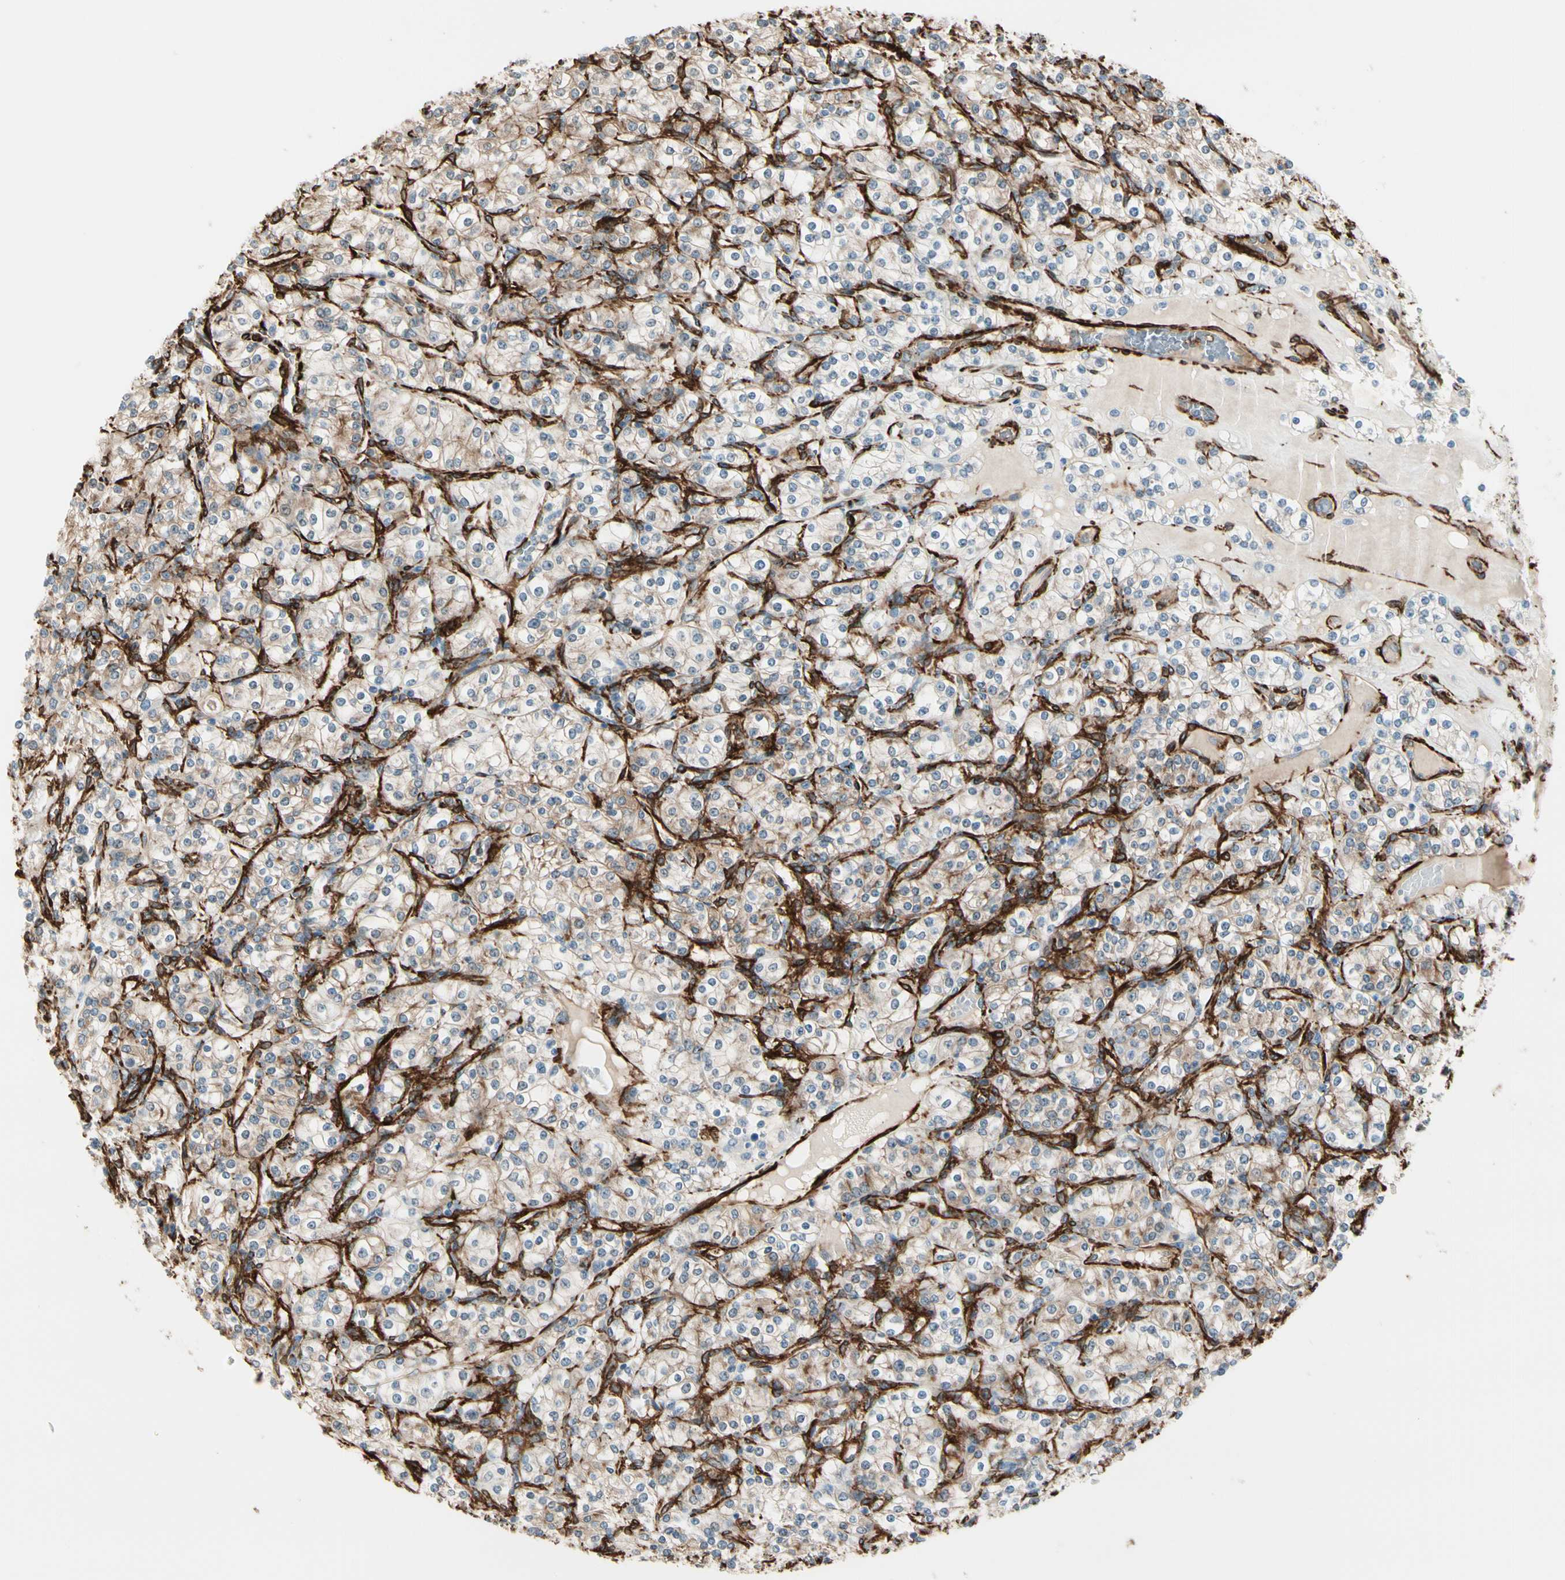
{"staining": {"intensity": "moderate", "quantity": "<25%", "location": "cytoplasmic/membranous"}, "tissue": "renal cancer", "cell_type": "Tumor cells", "image_type": "cancer", "snomed": [{"axis": "morphology", "description": "Adenocarcinoma, NOS"}, {"axis": "topography", "description": "Kidney"}], "caption": "Protein analysis of renal cancer (adenocarcinoma) tissue demonstrates moderate cytoplasmic/membranous expression in approximately <25% of tumor cells.", "gene": "CALD1", "patient": {"sex": "male", "age": 77}}